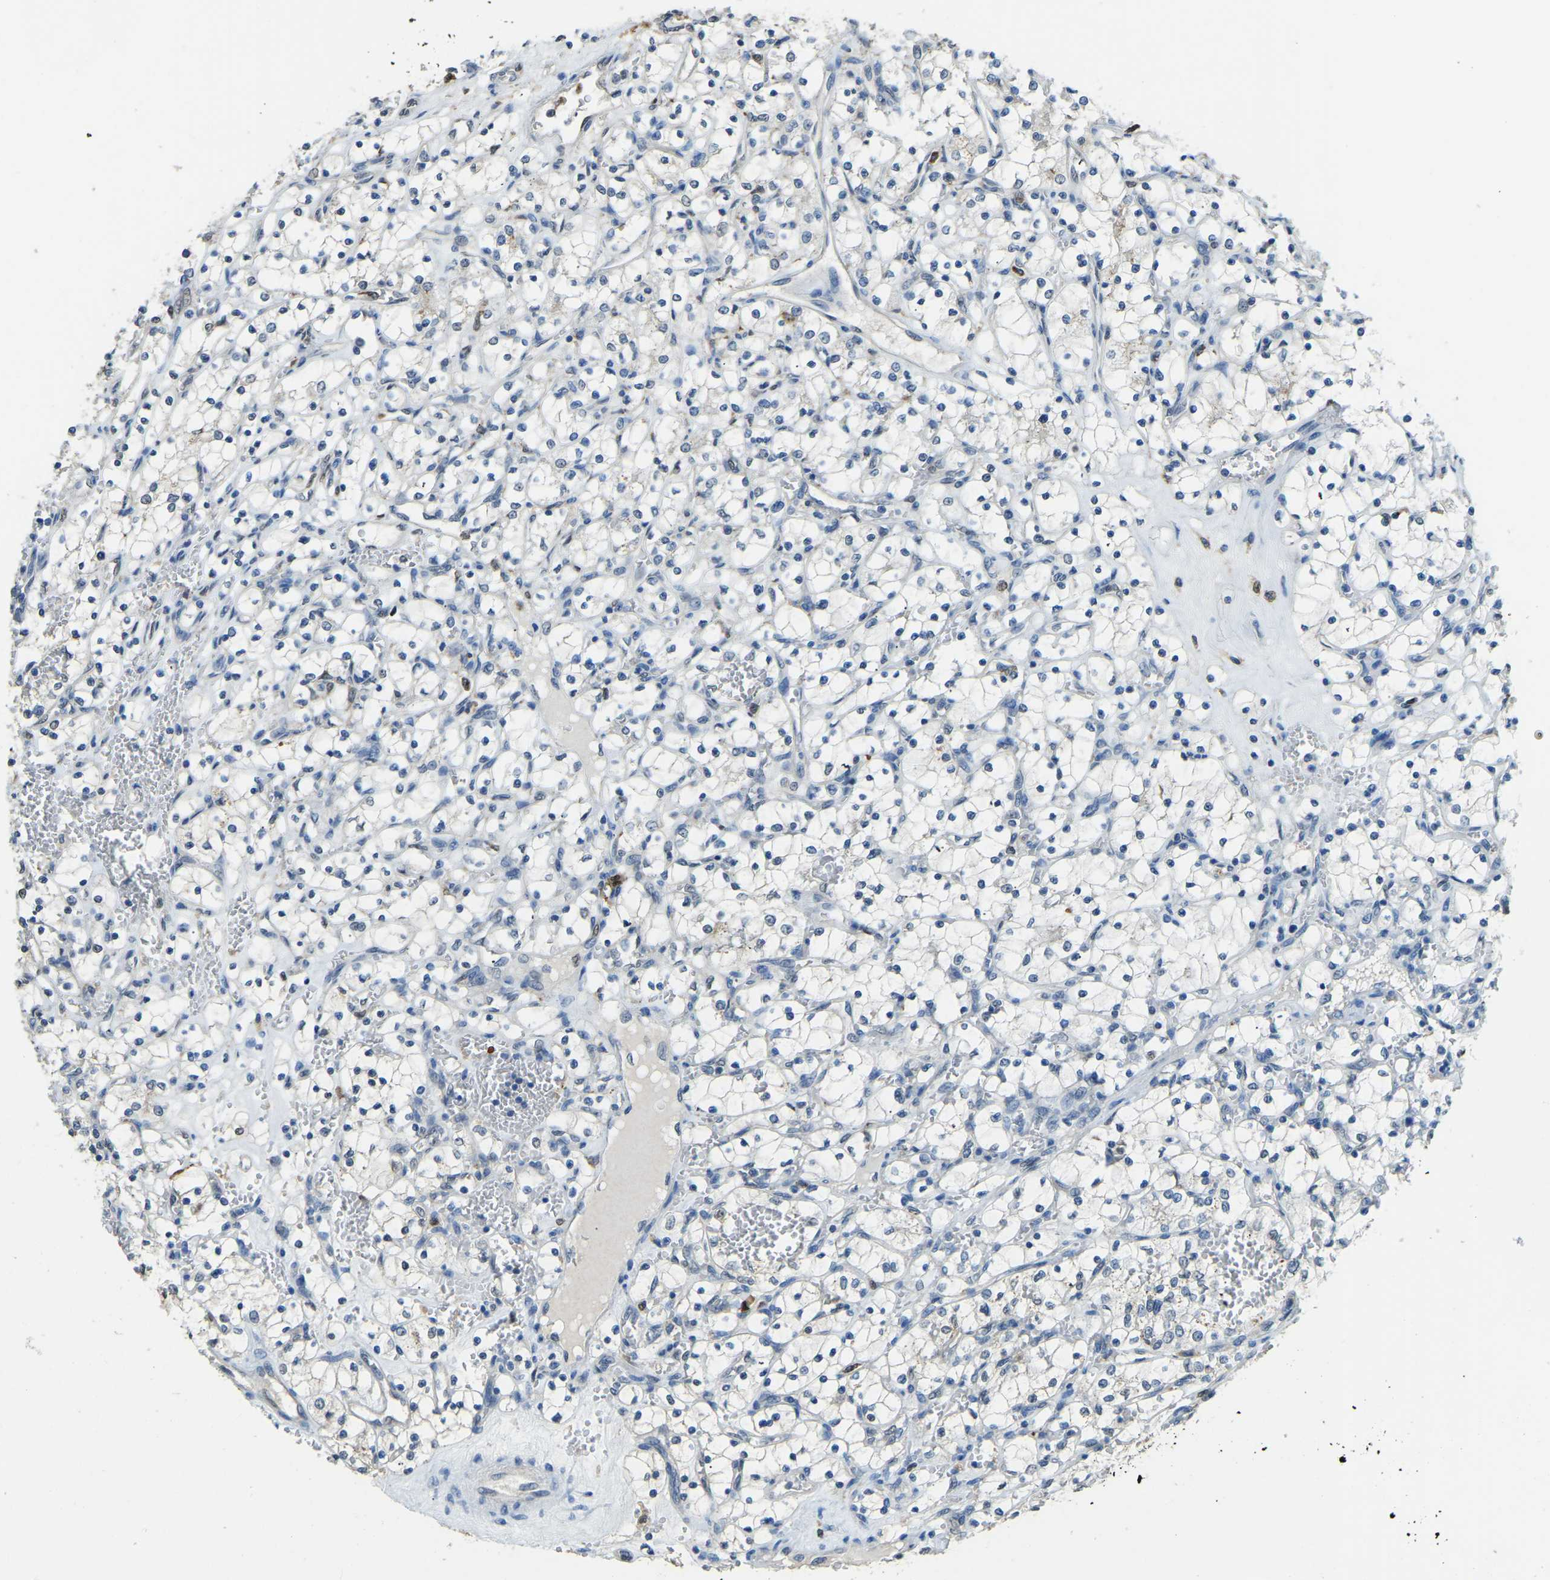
{"staining": {"intensity": "moderate", "quantity": "<25%", "location": "cytoplasmic/membranous,nuclear"}, "tissue": "renal cancer", "cell_type": "Tumor cells", "image_type": "cancer", "snomed": [{"axis": "morphology", "description": "Adenocarcinoma, NOS"}, {"axis": "topography", "description": "Kidney"}], "caption": "High-magnification brightfield microscopy of adenocarcinoma (renal) stained with DAB (brown) and counterstained with hematoxylin (blue). tumor cells exhibit moderate cytoplasmic/membranous and nuclear positivity is appreciated in about<25% of cells.", "gene": "NANS", "patient": {"sex": "female", "age": 69}}